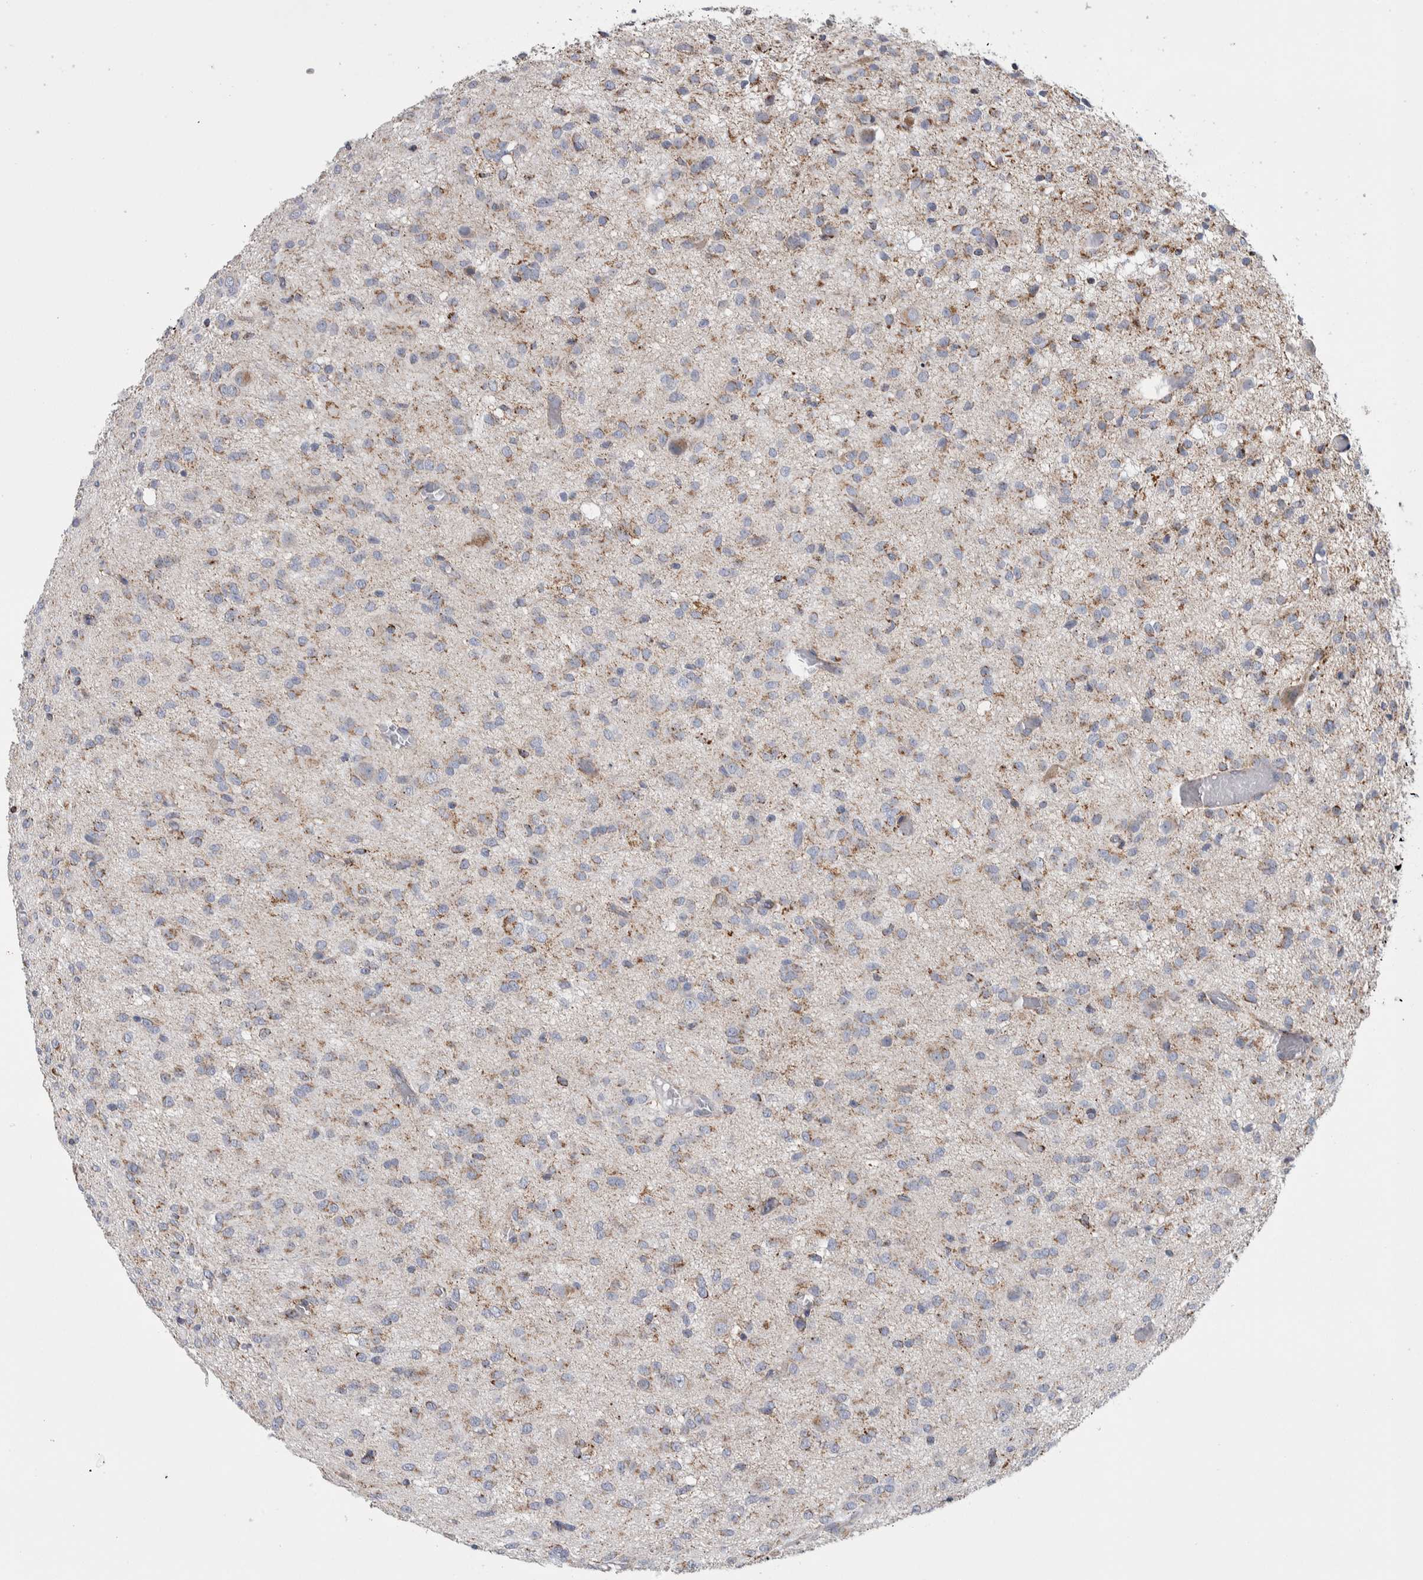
{"staining": {"intensity": "weak", "quantity": "25%-75%", "location": "cytoplasmic/membranous"}, "tissue": "glioma", "cell_type": "Tumor cells", "image_type": "cancer", "snomed": [{"axis": "morphology", "description": "Glioma, malignant, High grade"}, {"axis": "topography", "description": "Brain"}], "caption": "Human malignant glioma (high-grade) stained with a brown dye demonstrates weak cytoplasmic/membranous positive staining in about 25%-75% of tumor cells.", "gene": "ETFA", "patient": {"sex": "female", "age": 59}}